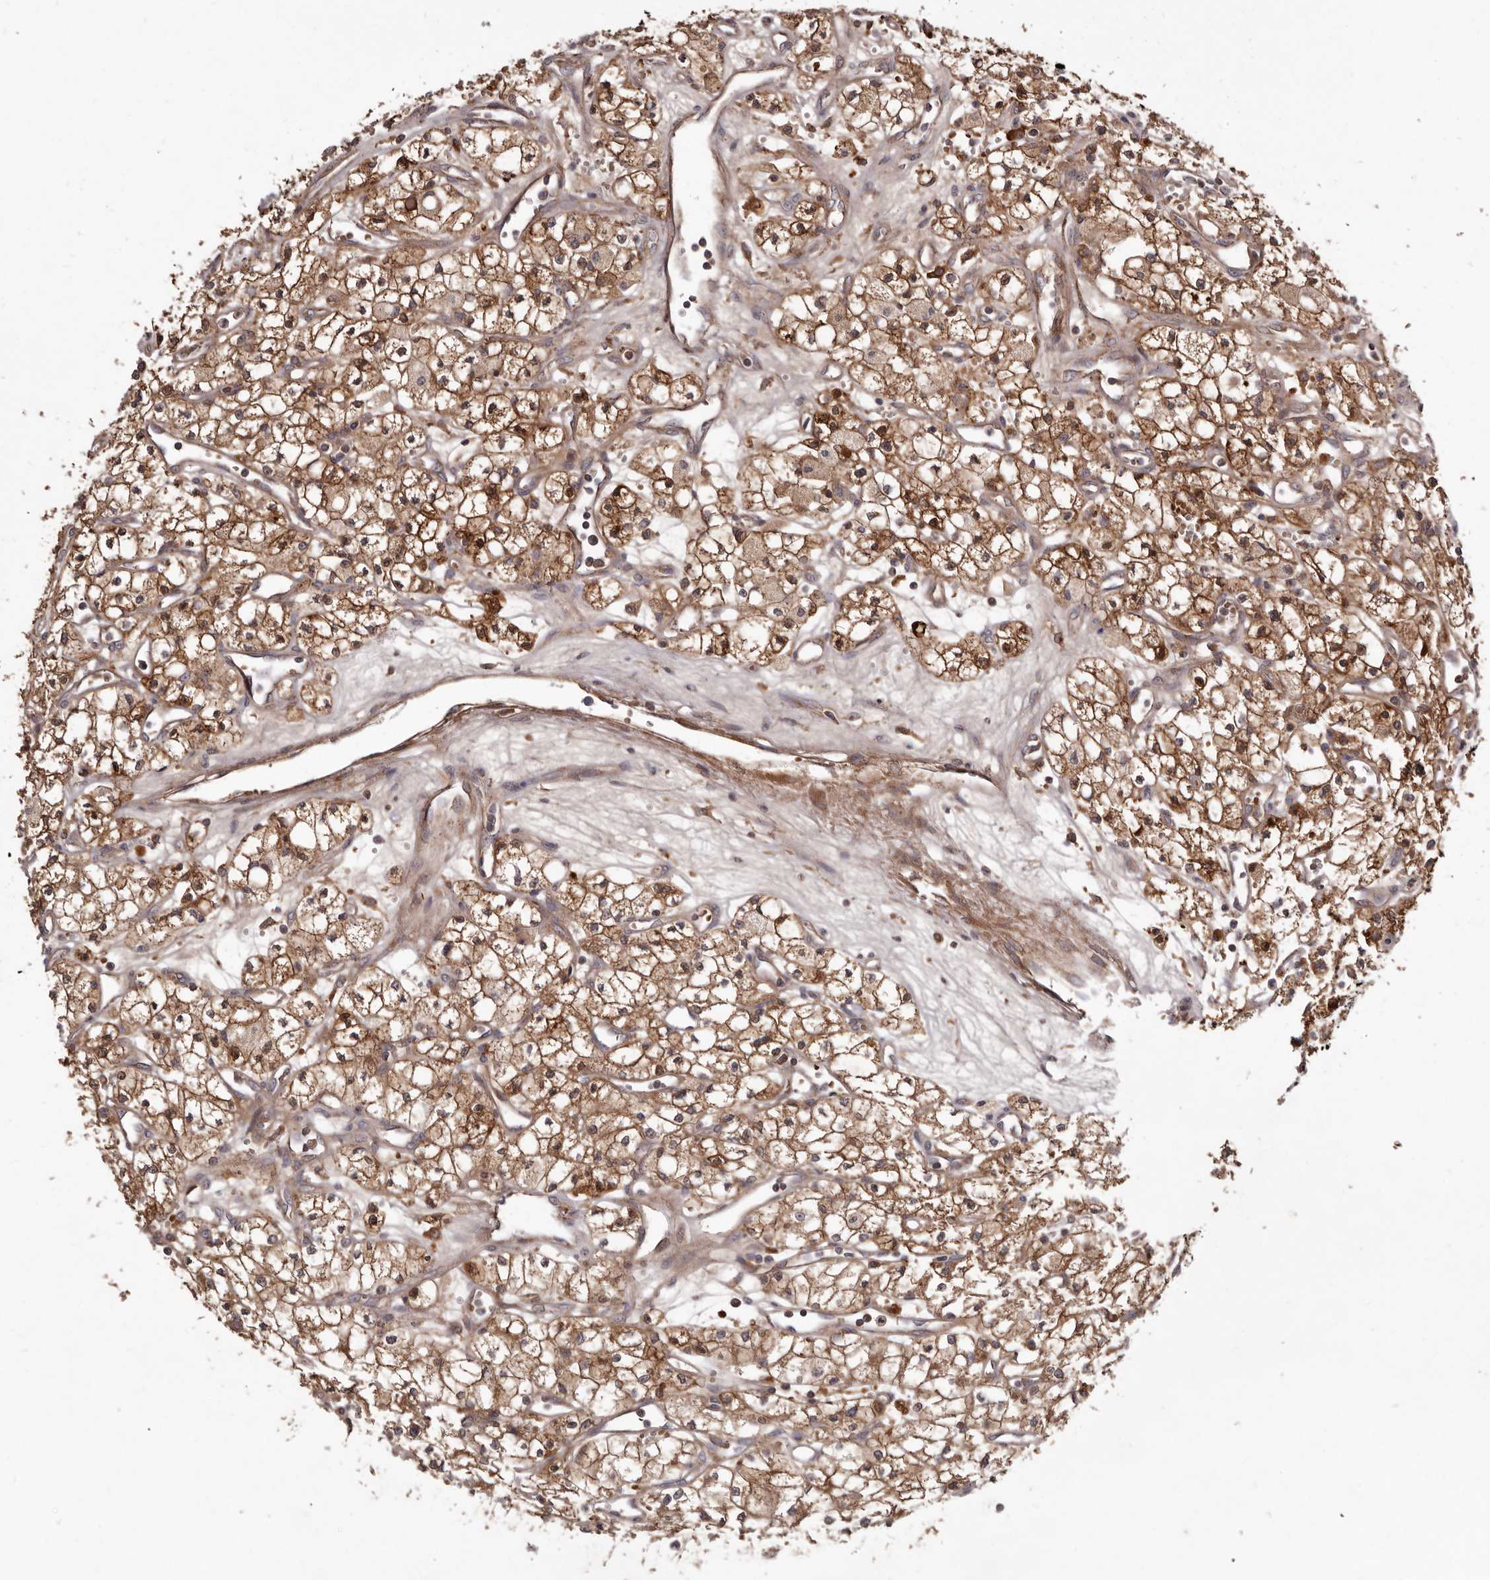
{"staining": {"intensity": "moderate", "quantity": ">75%", "location": "cytoplasmic/membranous"}, "tissue": "renal cancer", "cell_type": "Tumor cells", "image_type": "cancer", "snomed": [{"axis": "morphology", "description": "Adenocarcinoma, NOS"}, {"axis": "topography", "description": "Kidney"}], "caption": "The immunohistochemical stain highlights moderate cytoplasmic/membranous positivity in tumor cells of renal cancer tissue.", "gene": "GOT1L1", "patient": {"sex": "male", "age": 59}}